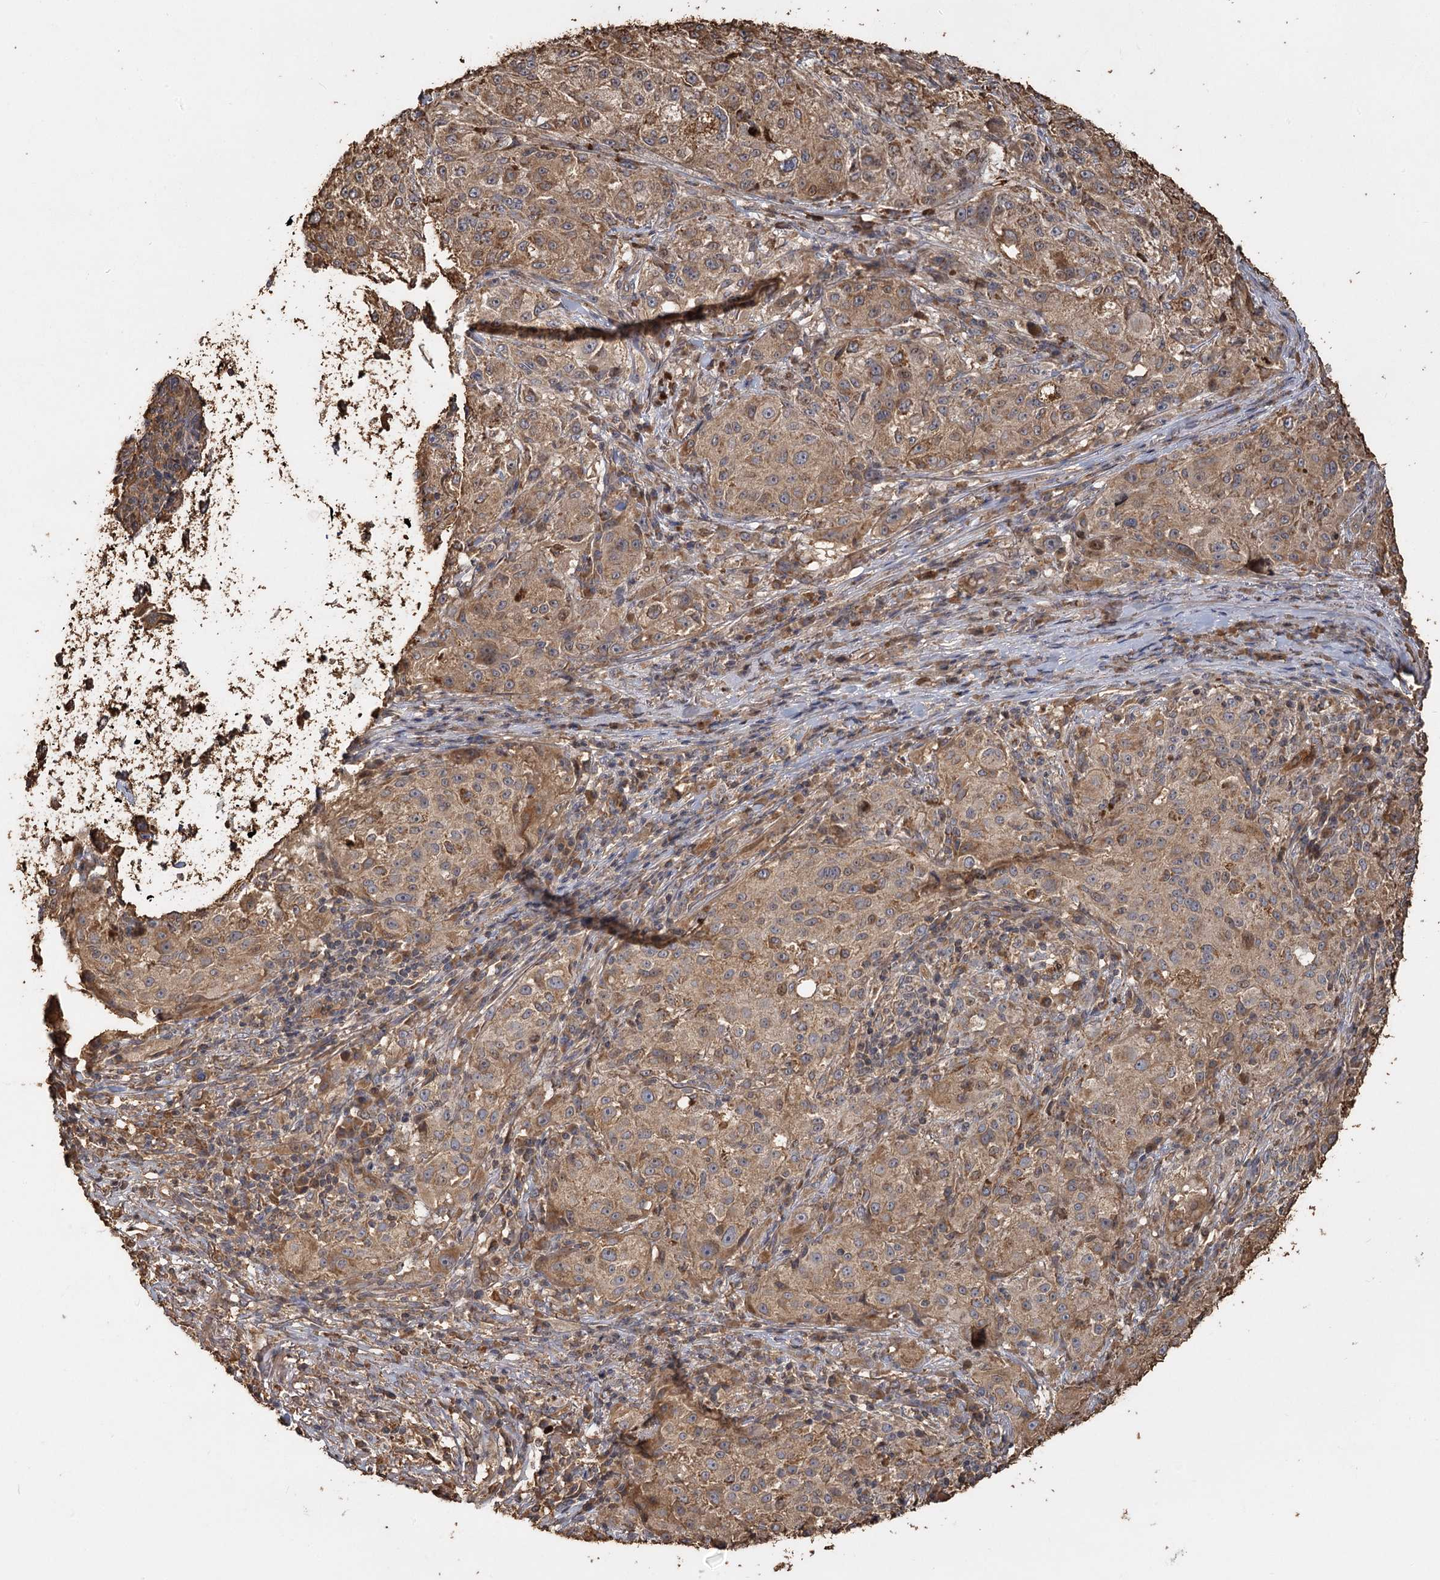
{"staining": {"intensity": "moderate", "quantity": ">75%", "location": "cytoplasmic/membranous"}, "tissue": "melanoma", "cell_type": "Tumor cells", "image_type": "cancer", "snomed": [{"axis": "morphology", "description": "Necrosis, NOS"}, {"axis": "morphology", "description": "Malignant melanoma, NOS"}, {"axis": "topography", "description": "Skin"}], "caption": "DAB immunohistochemical staining of malignant melanoma reveals moderate cytoplasmic/membranous protein expression in approximately >75% of tumor cells. (brown staining indicates protein expression, while blue staining denotes nuclei).", "gene": "PIK3C2A", "patient": {"sex": "female", "age": 87}}